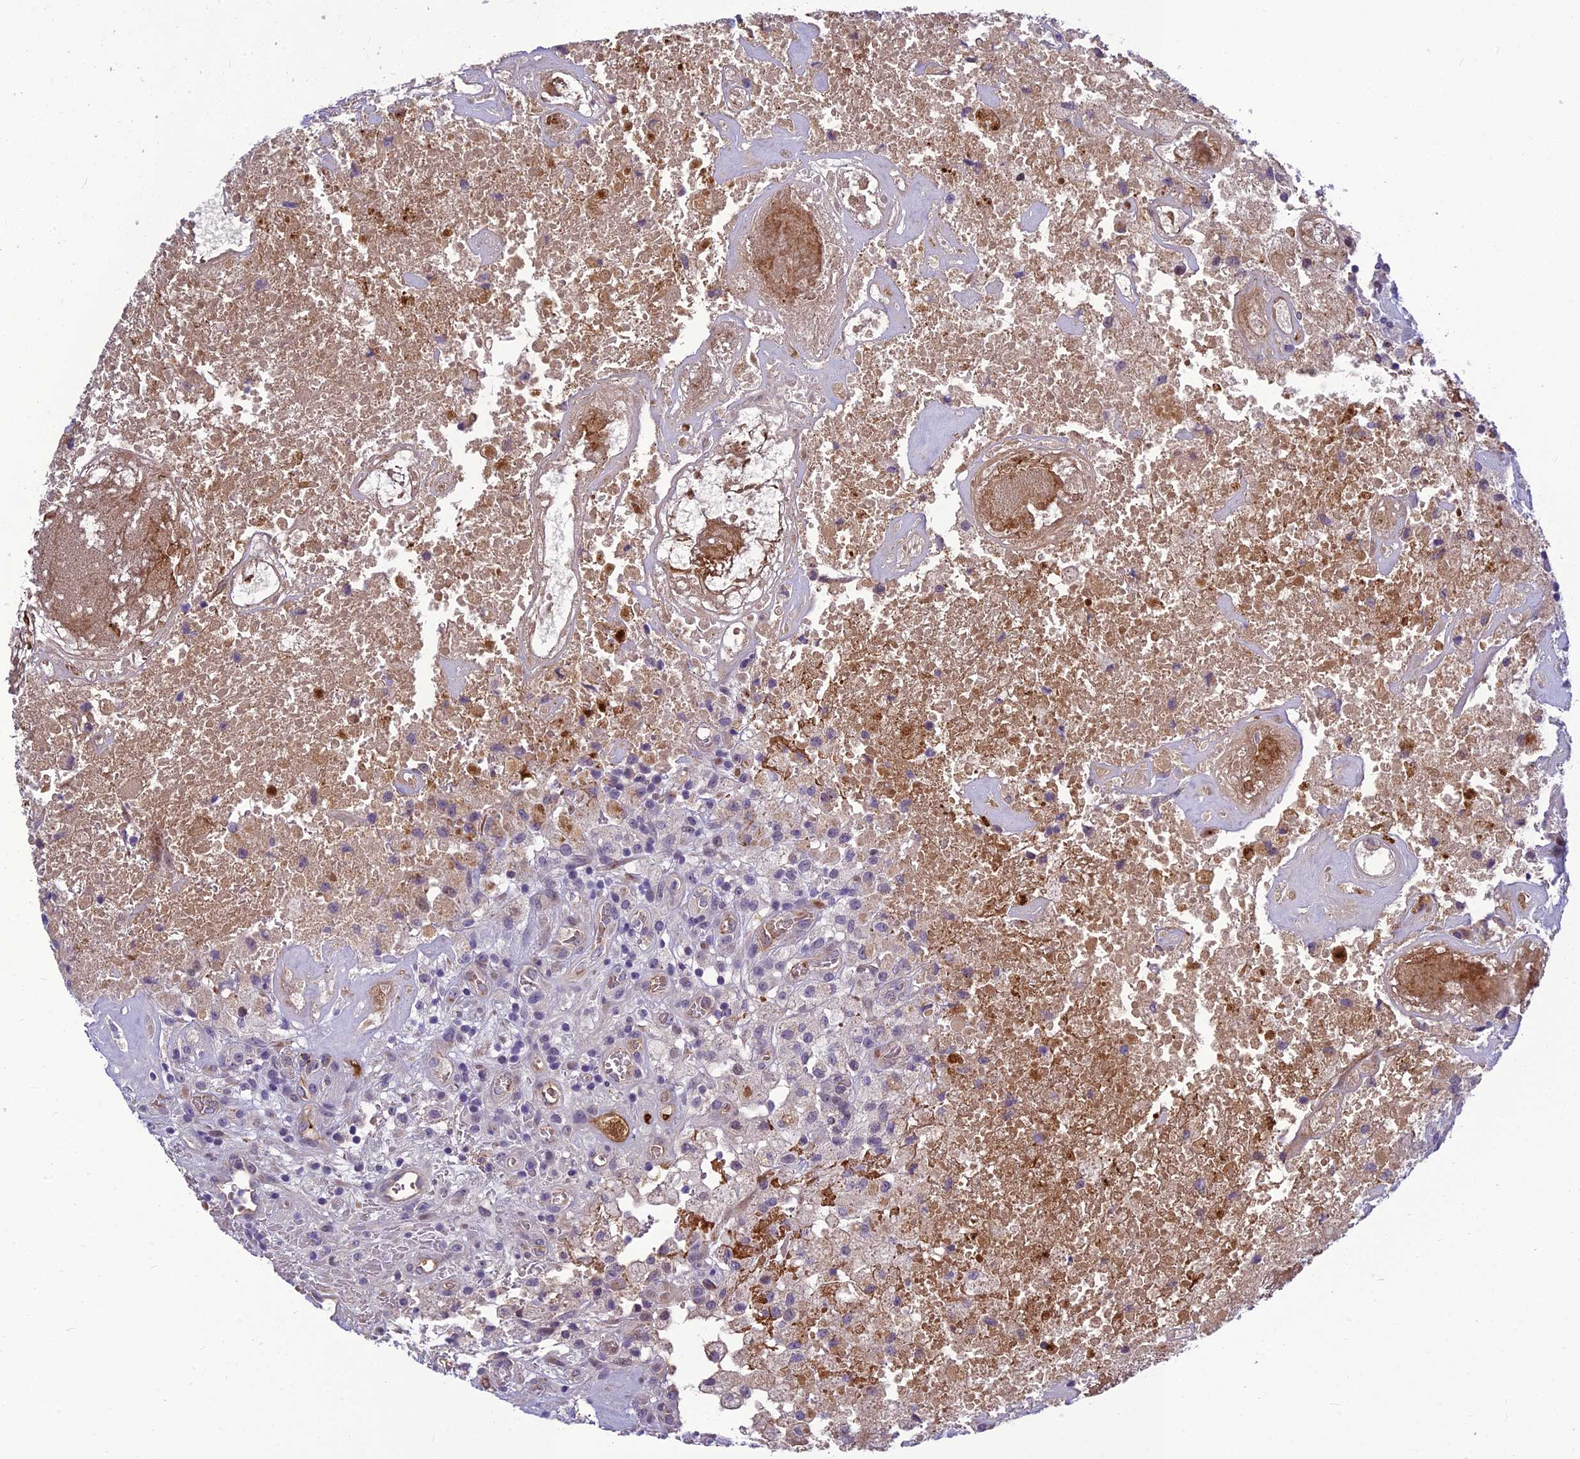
{"staining": {"intensity": "negative", "quantity": "none", "location": "none"}, "tissue": "glioma", "cell_type": "Tumor cells", "image_type": "cancer", "snomed": [{"axis": "morphology", "description": "Glioma, malignant, High grade"}, {"axis": "topography", "description": "Brain"}], "caption": "Tumor cells show no significant expression in malignant high-grade glioma. (DAB (3,3'-diaminobenzidine) immunohistochemistry with hematoxylin counter stain).", "gene": "CLEC11A", "patient": {"sex": "male", "age": 76}}